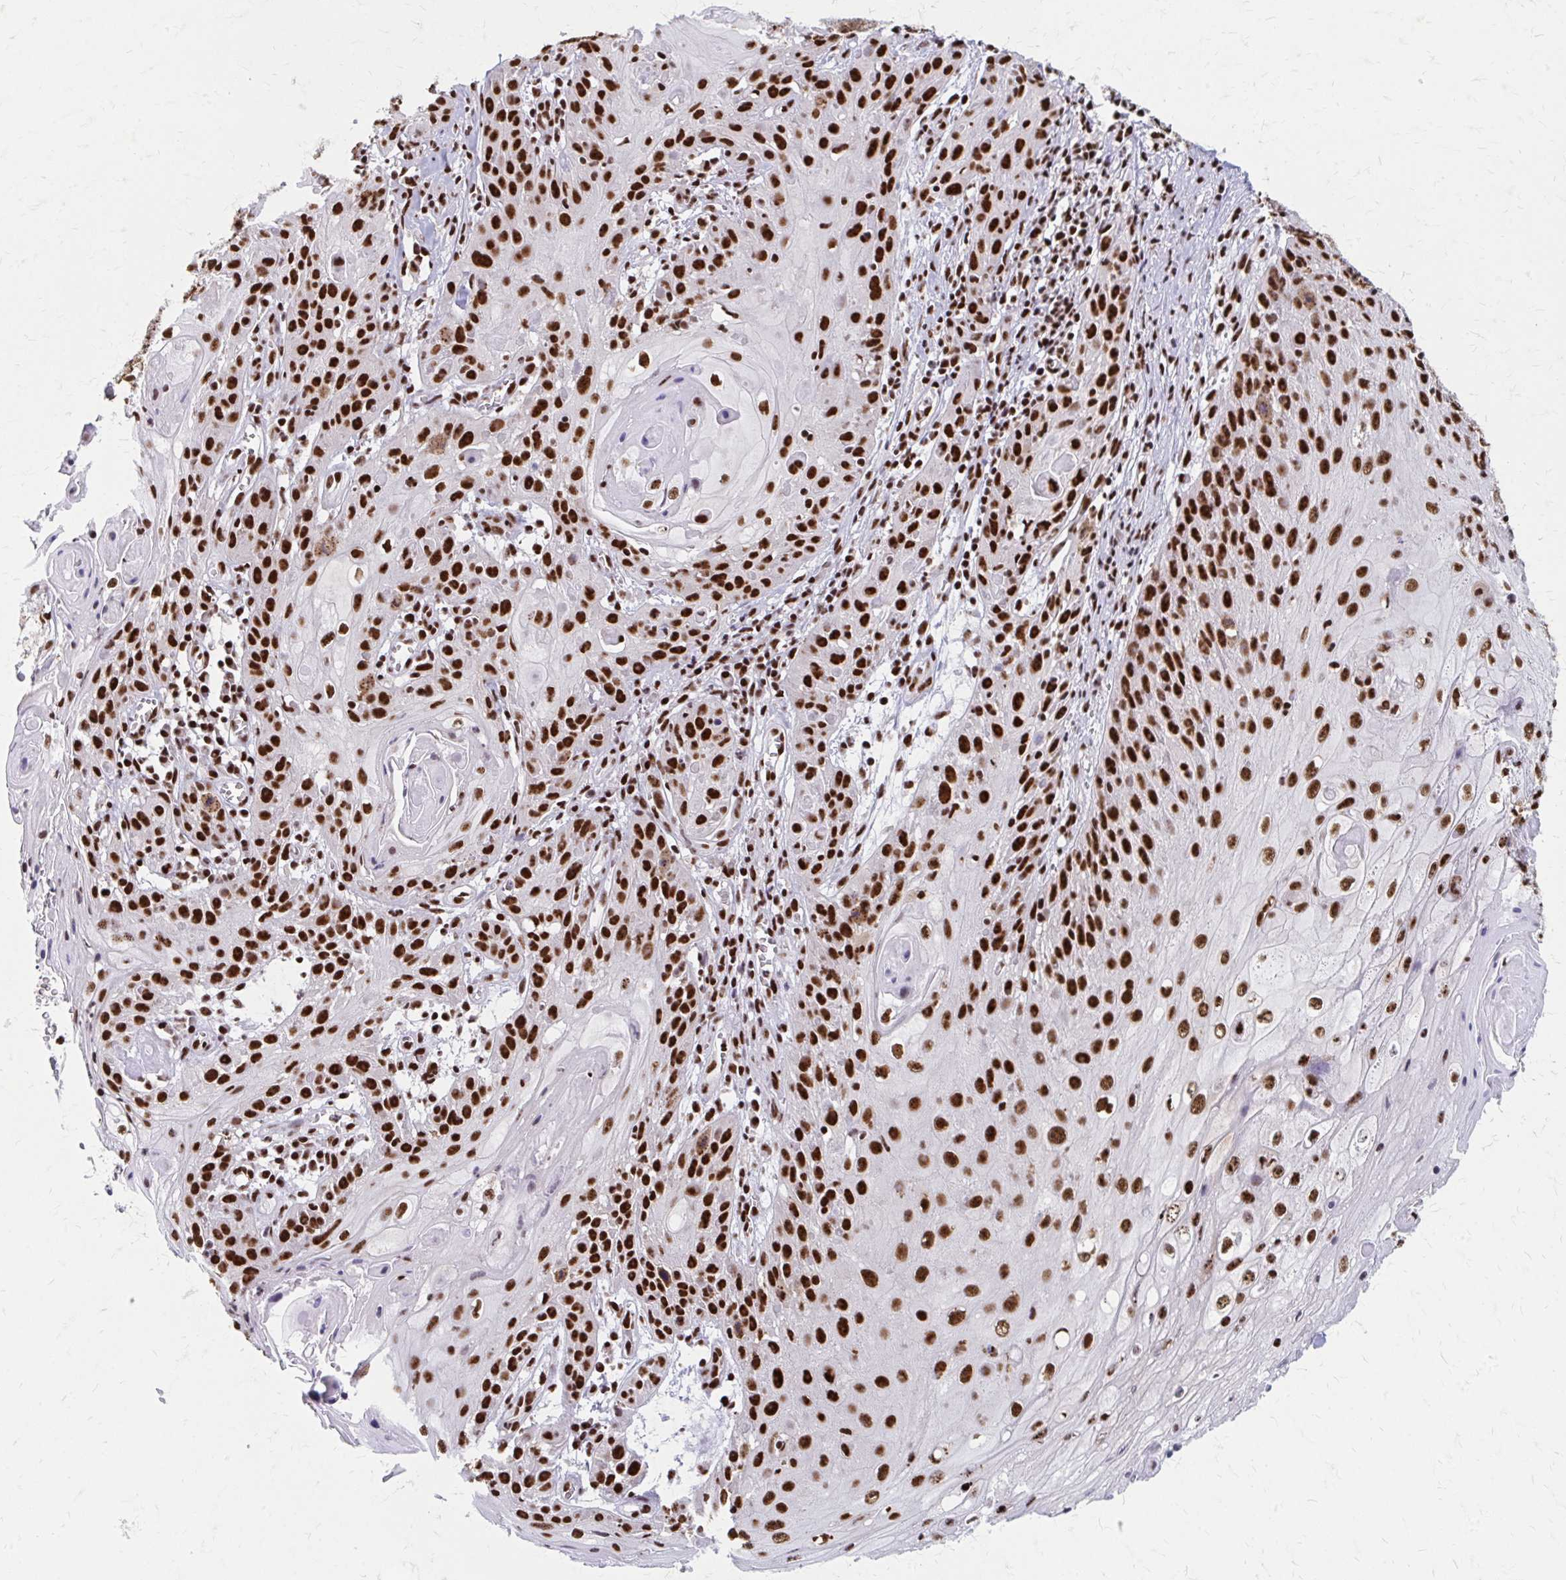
{"staining": {"intensity": "strong", "quantity": ">75%", "location": "nuclear"}, "tissue": "skin cancer", "cell_type": "Tumor cells", "image_type": "cancer", "snomed": [{"axis": "morphology", "description": "Squamous cell carcinoma, NOS"}, {"axis": "topography", "description": "Skin"}, {"axis": "topography", "description": "Vulva"}], "caption": "Immunohistochemistry (DAB) staining of skin squamous cell carcinoma demonstrates strong nuclear protein staining in about >75% of tumor cells. (DAB (3,3'-diaminobenzidine) IHC, brown staining for protein, blue staining for nuclei).", "gene": "CNKSR3", "patient": {"sex": "female", "age": 76}}